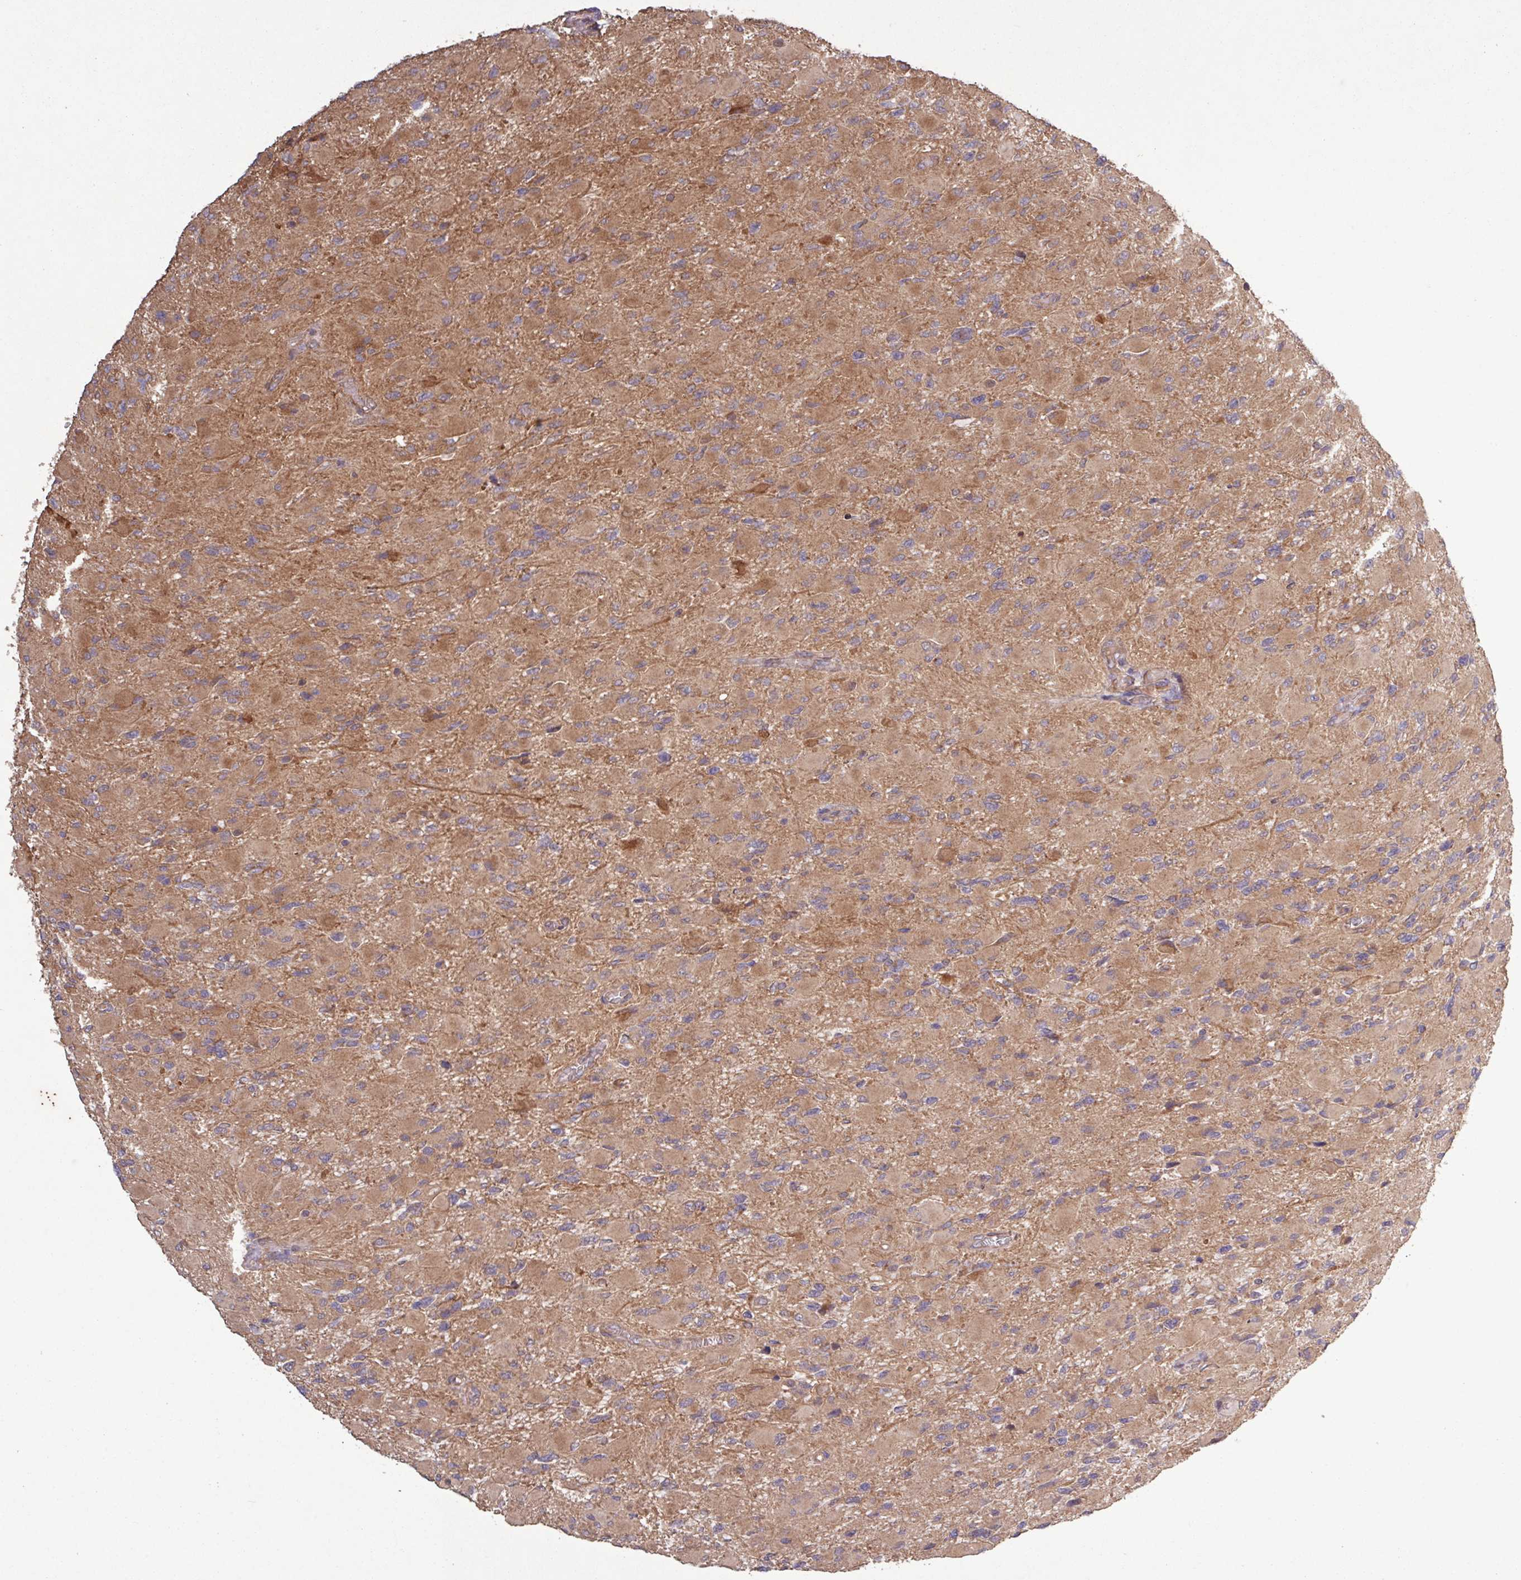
{"staining": {"intensity": "moderate", "quantity": ">75%", "location": "cytoplasmic/membranous"}, "tissue": "glioma", "cell_type": "Tumor cells", "image_type": "cancer", "snomed": [{"axis": "morphology", "description": "Glioma, malignant, High grade"}, {"axis": "topography", "description": "Cerebral cortex"}], "caption": "High-power microscopy captured an immunohistochemistry photomicrograph of glioma, revealing moderate cytoplasmic/membranous positivity in about >75% of tumor cells.", "gene": "TRABD2A", "patient": {"sex": "female", "age": 36}}